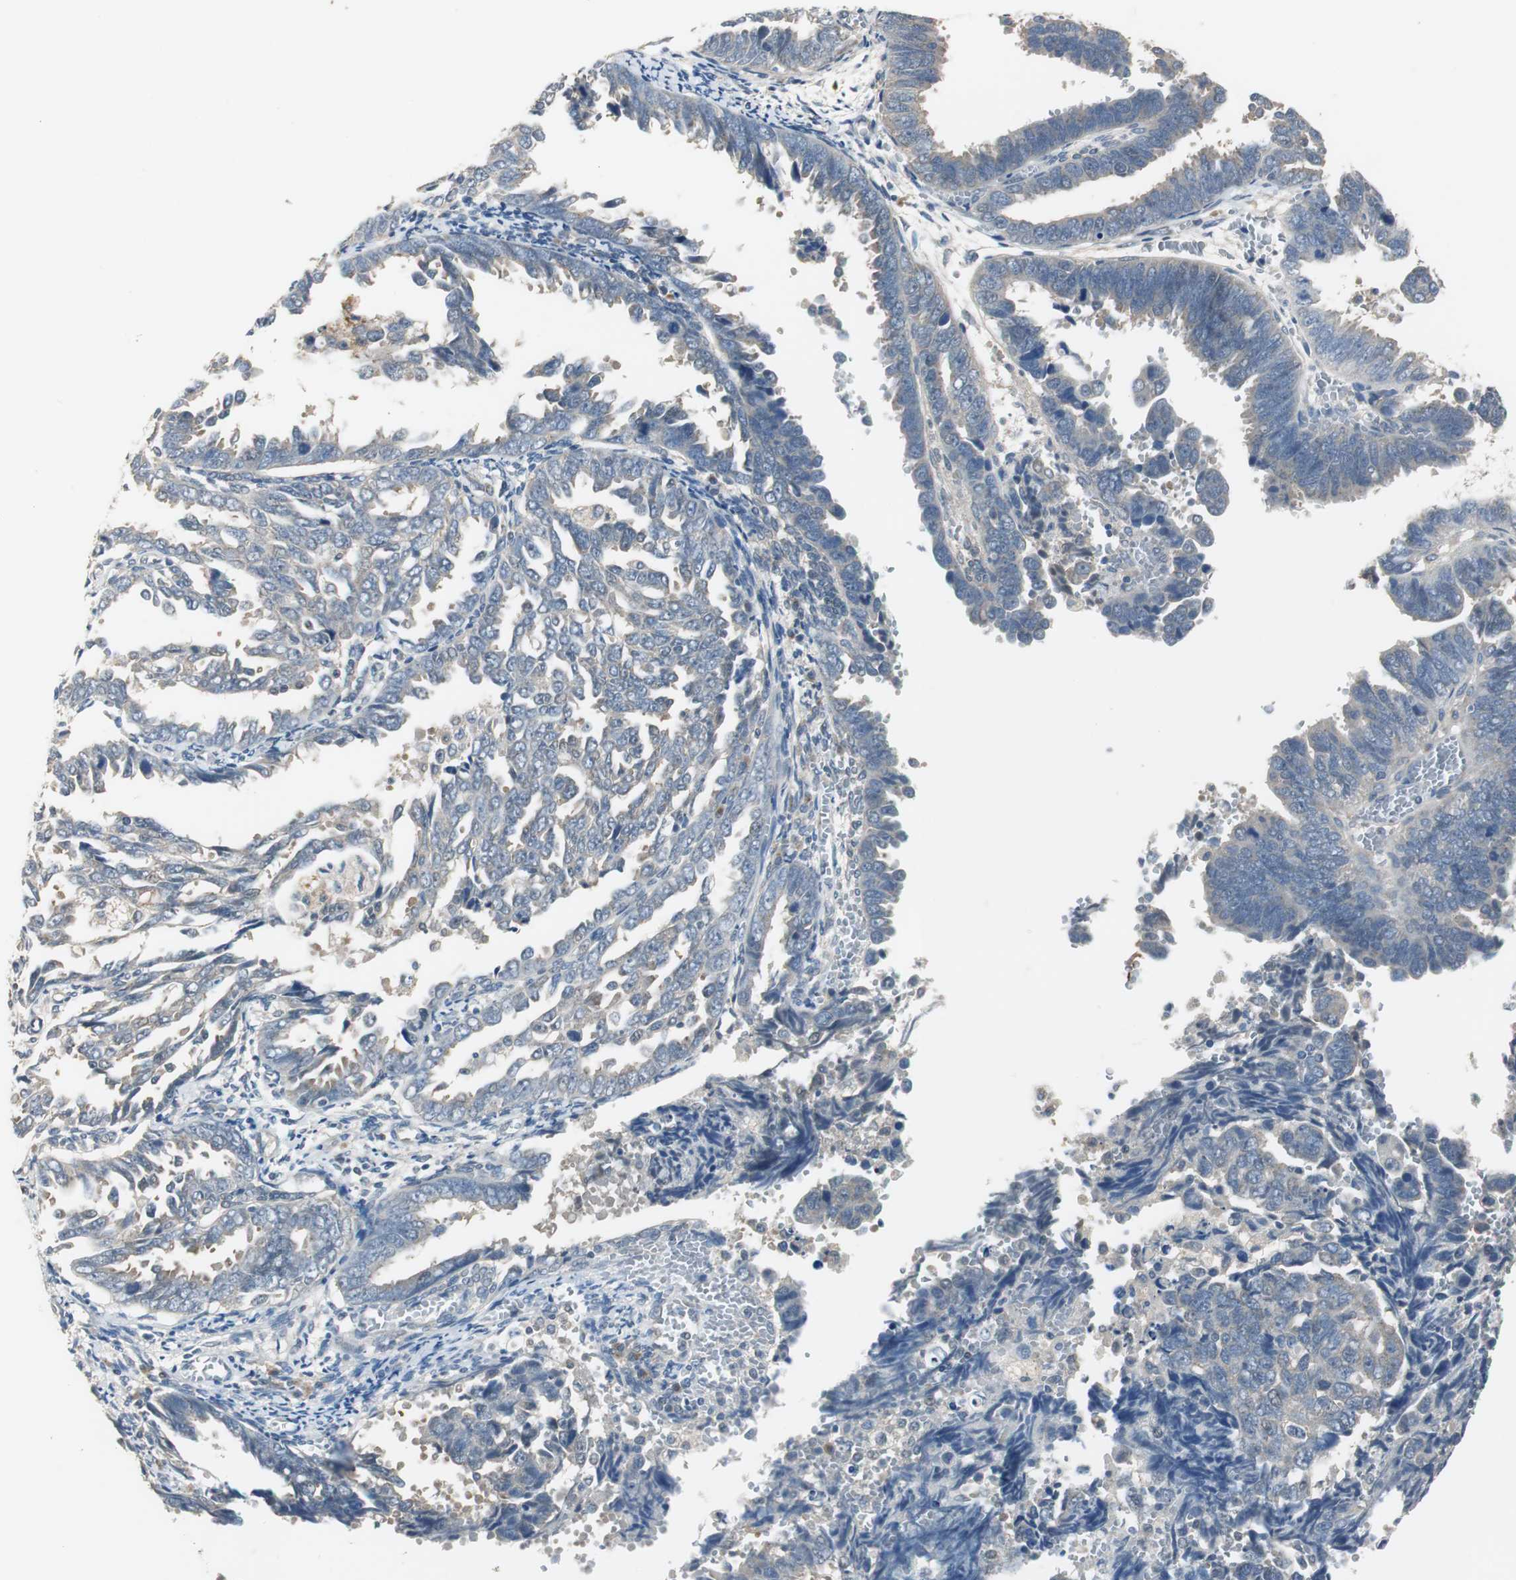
{"staining": {"intensity": "weak", "quantity": "<25%", "location": "cytoplasmic/membranous"}, "tissue": "endometrial cancer", "cell_type": "Tumor cells", "image_type": "cancer", "snomed": [{"axis": "morphology", "description": "Adenocarcinoma, NOS"}, {"axis": "topography", "description": "Endometrium"}], "caption": "A high-resolution micrograph shows immunohistochemistry staining of adenocarcinoma (endometrial), which exhibits no significant positivity in tumor cells.", "gene": "PTPRN2", "patient": {"sex": "female", "age": 75}}